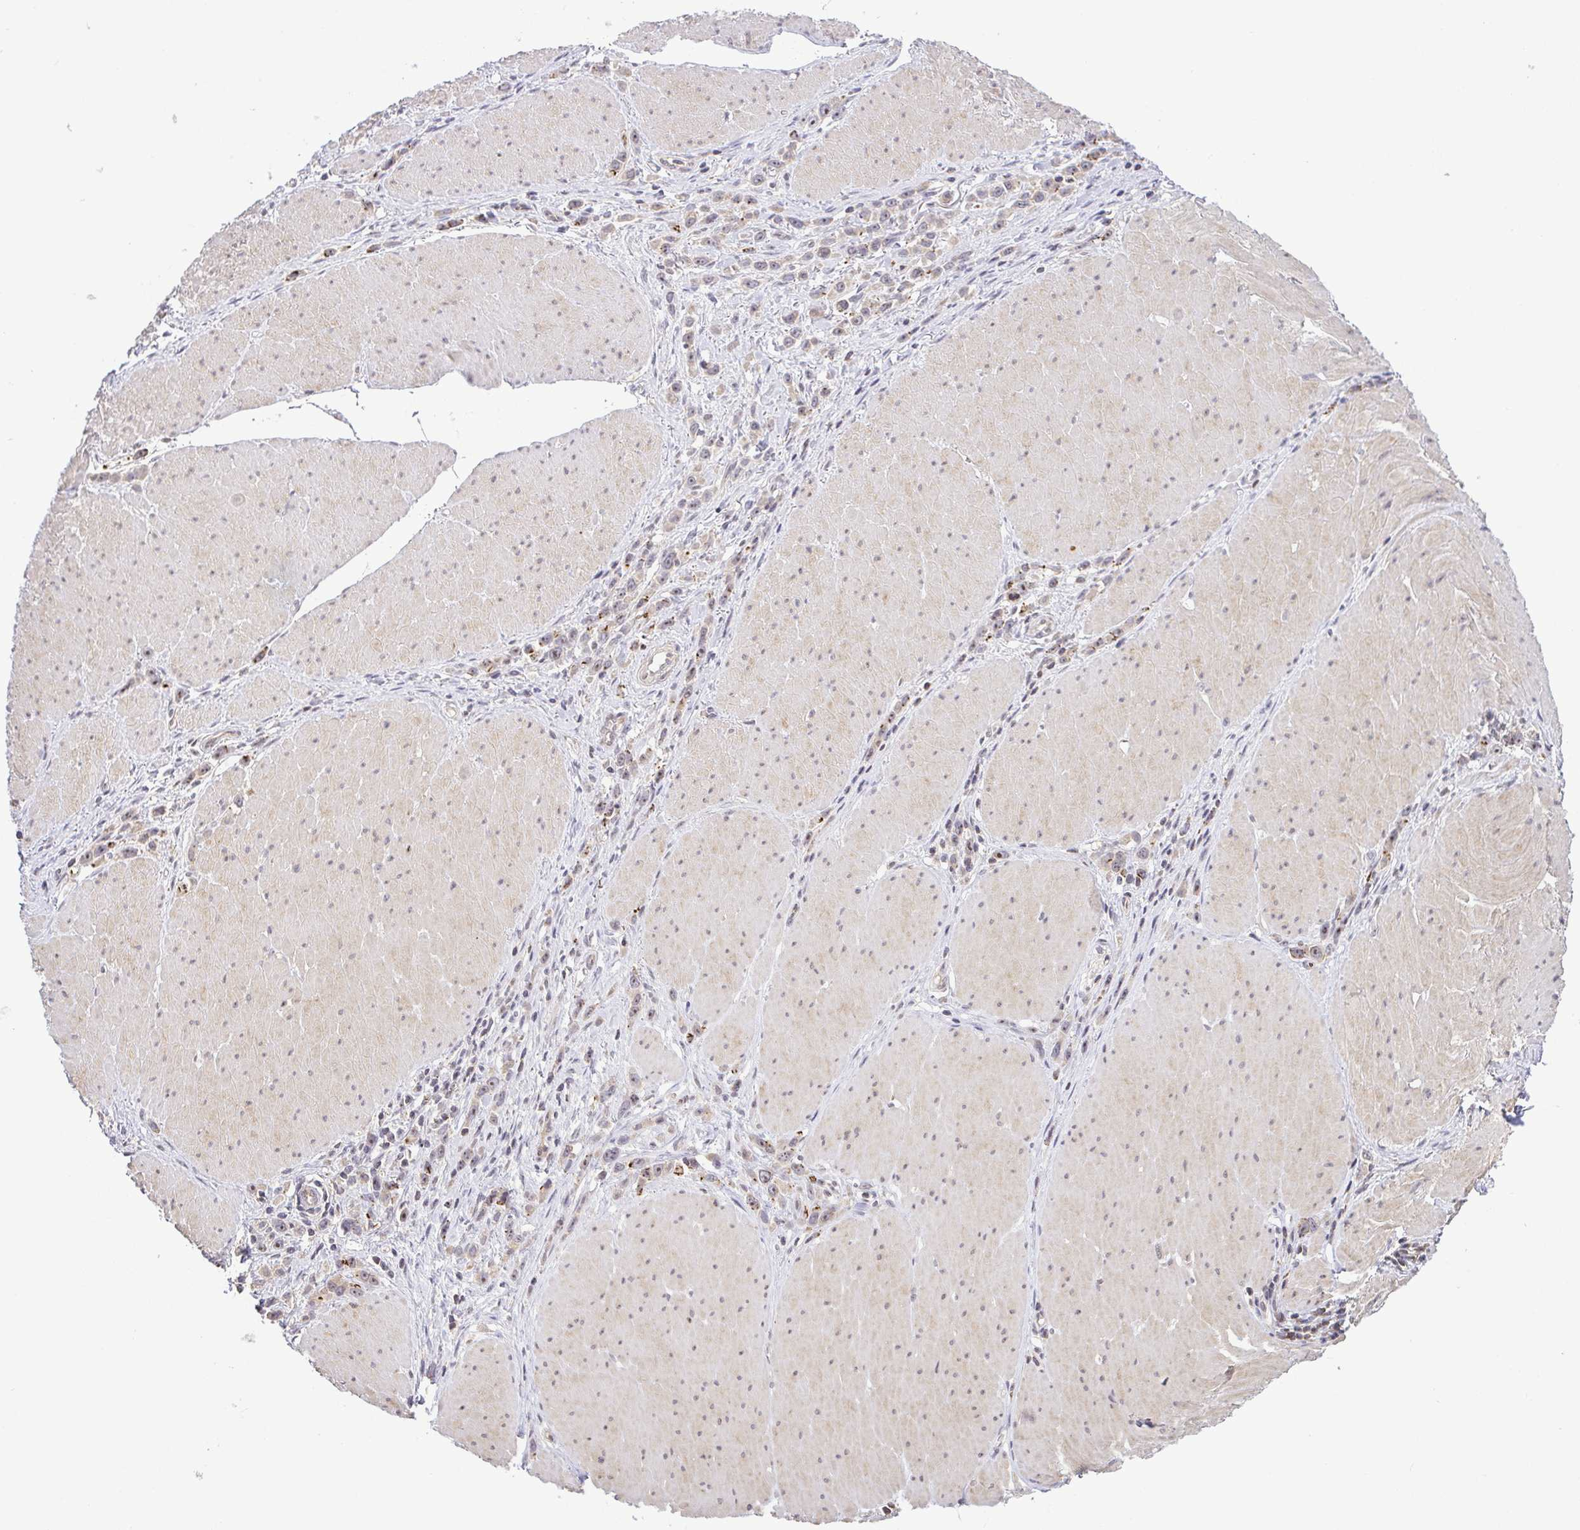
{"staining": {"intensity": "moderate", "quantity": "25%-75%", "location": "cytoplasmic/membranous,nuclear"}, "tissue": "stomach cancer", "cell_type": "Tumor cells", "image_type": "cancer", "snomed": [{"axis": "morphology", "description": "Adenocarcinoma, NOS"}, {"axis": "topography", "description": "Stomach"}], "caption": "The immunohistochemical stain highlights moderate cytoplasmic/membranous and nuclear expression in tumor cells of stomach adenocarcinoma tissue.", "gene": "RSL24D1", "patient": {"sex": "male", "age": 47}}